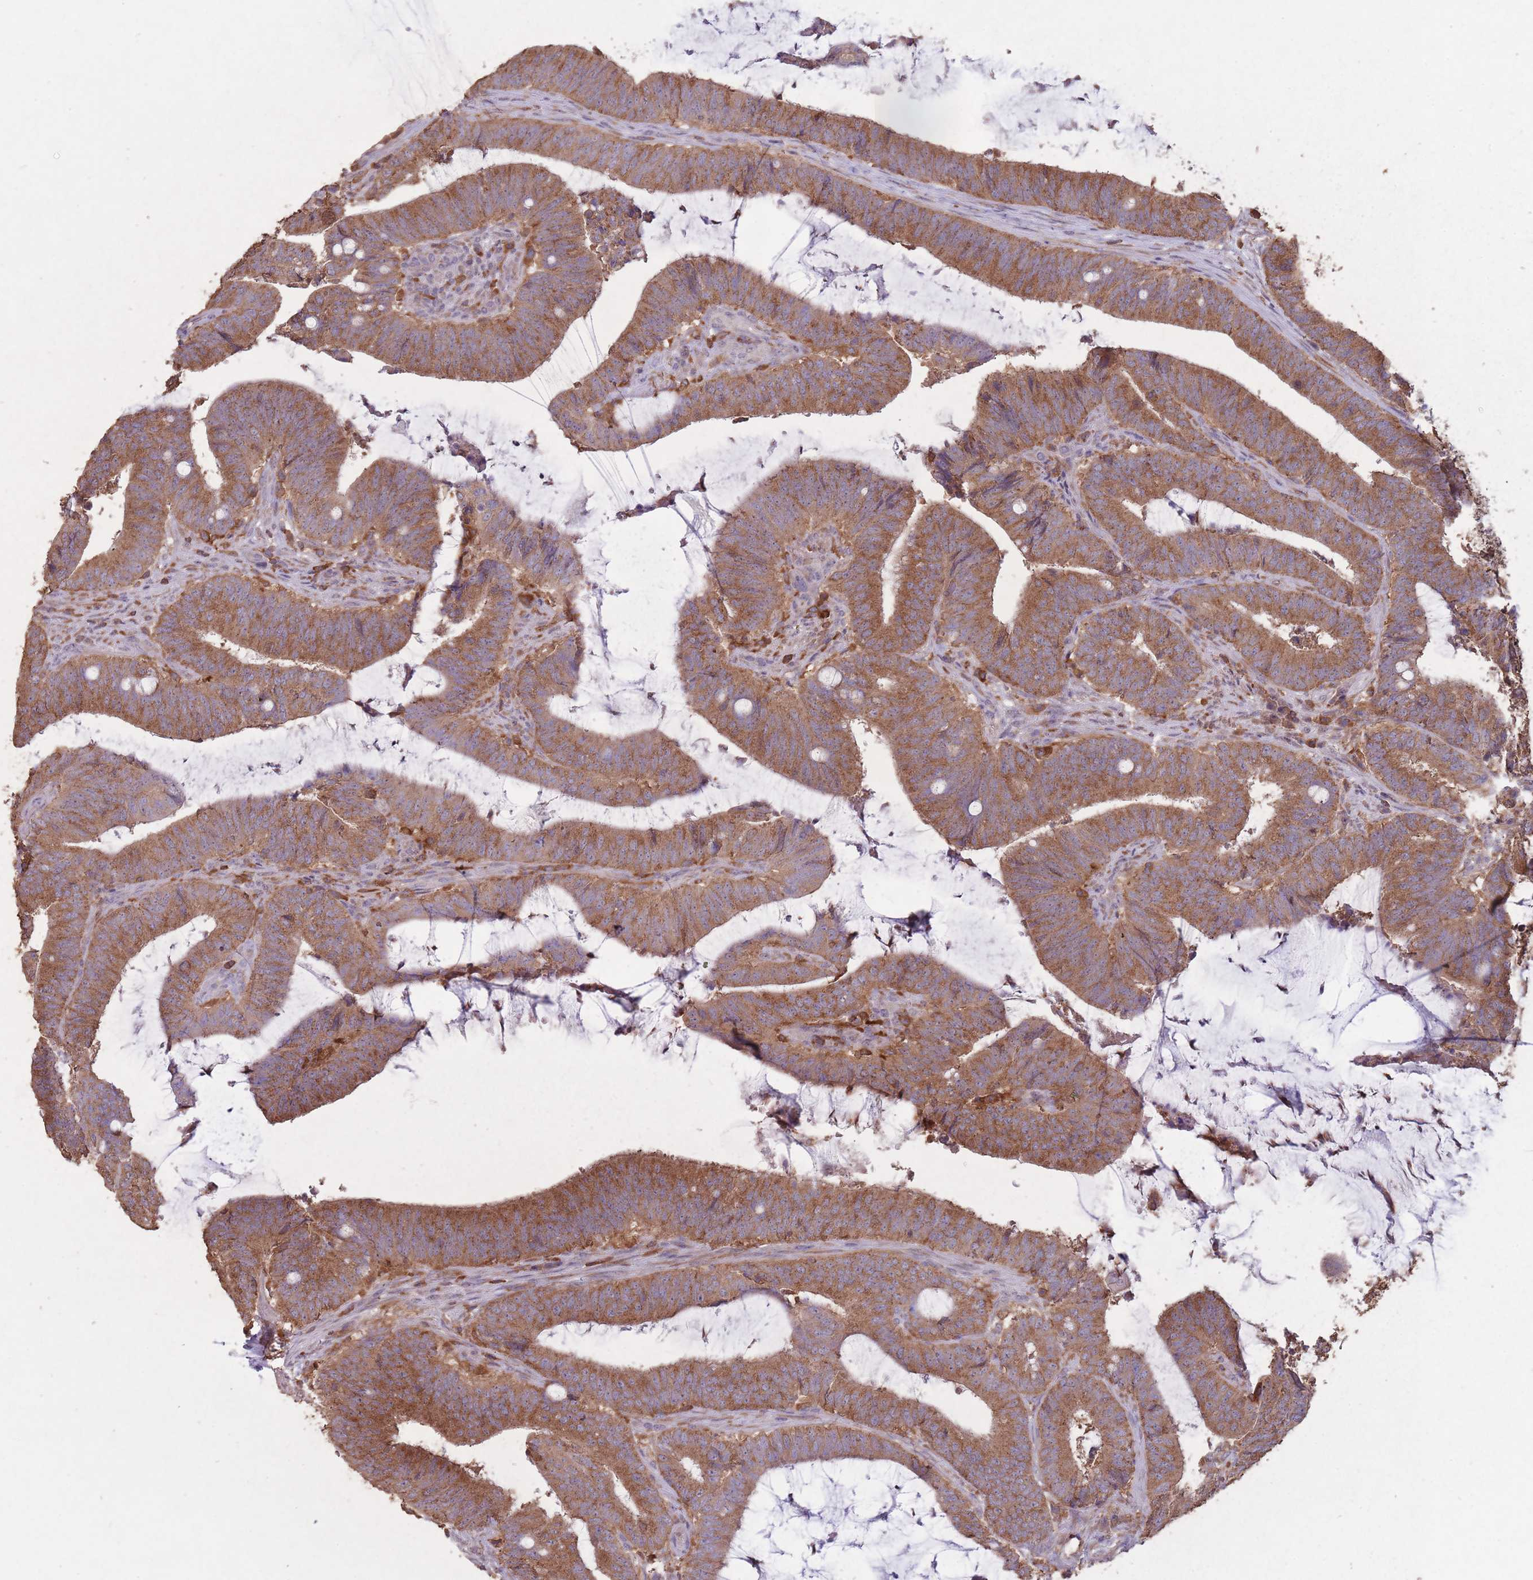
{"staining": {"intensity": "moderate", "quantity": ">75%", "location": "cytoplasmic/membranous"}, "tissue": "colorectal cancer", "cell_type": "Tumor cells", "image_type": "cancer", "snomed": [{"axis": "morphology", "description": "Adenocarcinoma, NOS"}, {"axis": "topography", "description": "Colon"}], "caption": "A brown stain shows moderate cytoplasmic/membranous staining of a protein in colorectal cancer tumor cells.", "gene": "GMIP", "patient": {"sex": "female", "age": 43}}